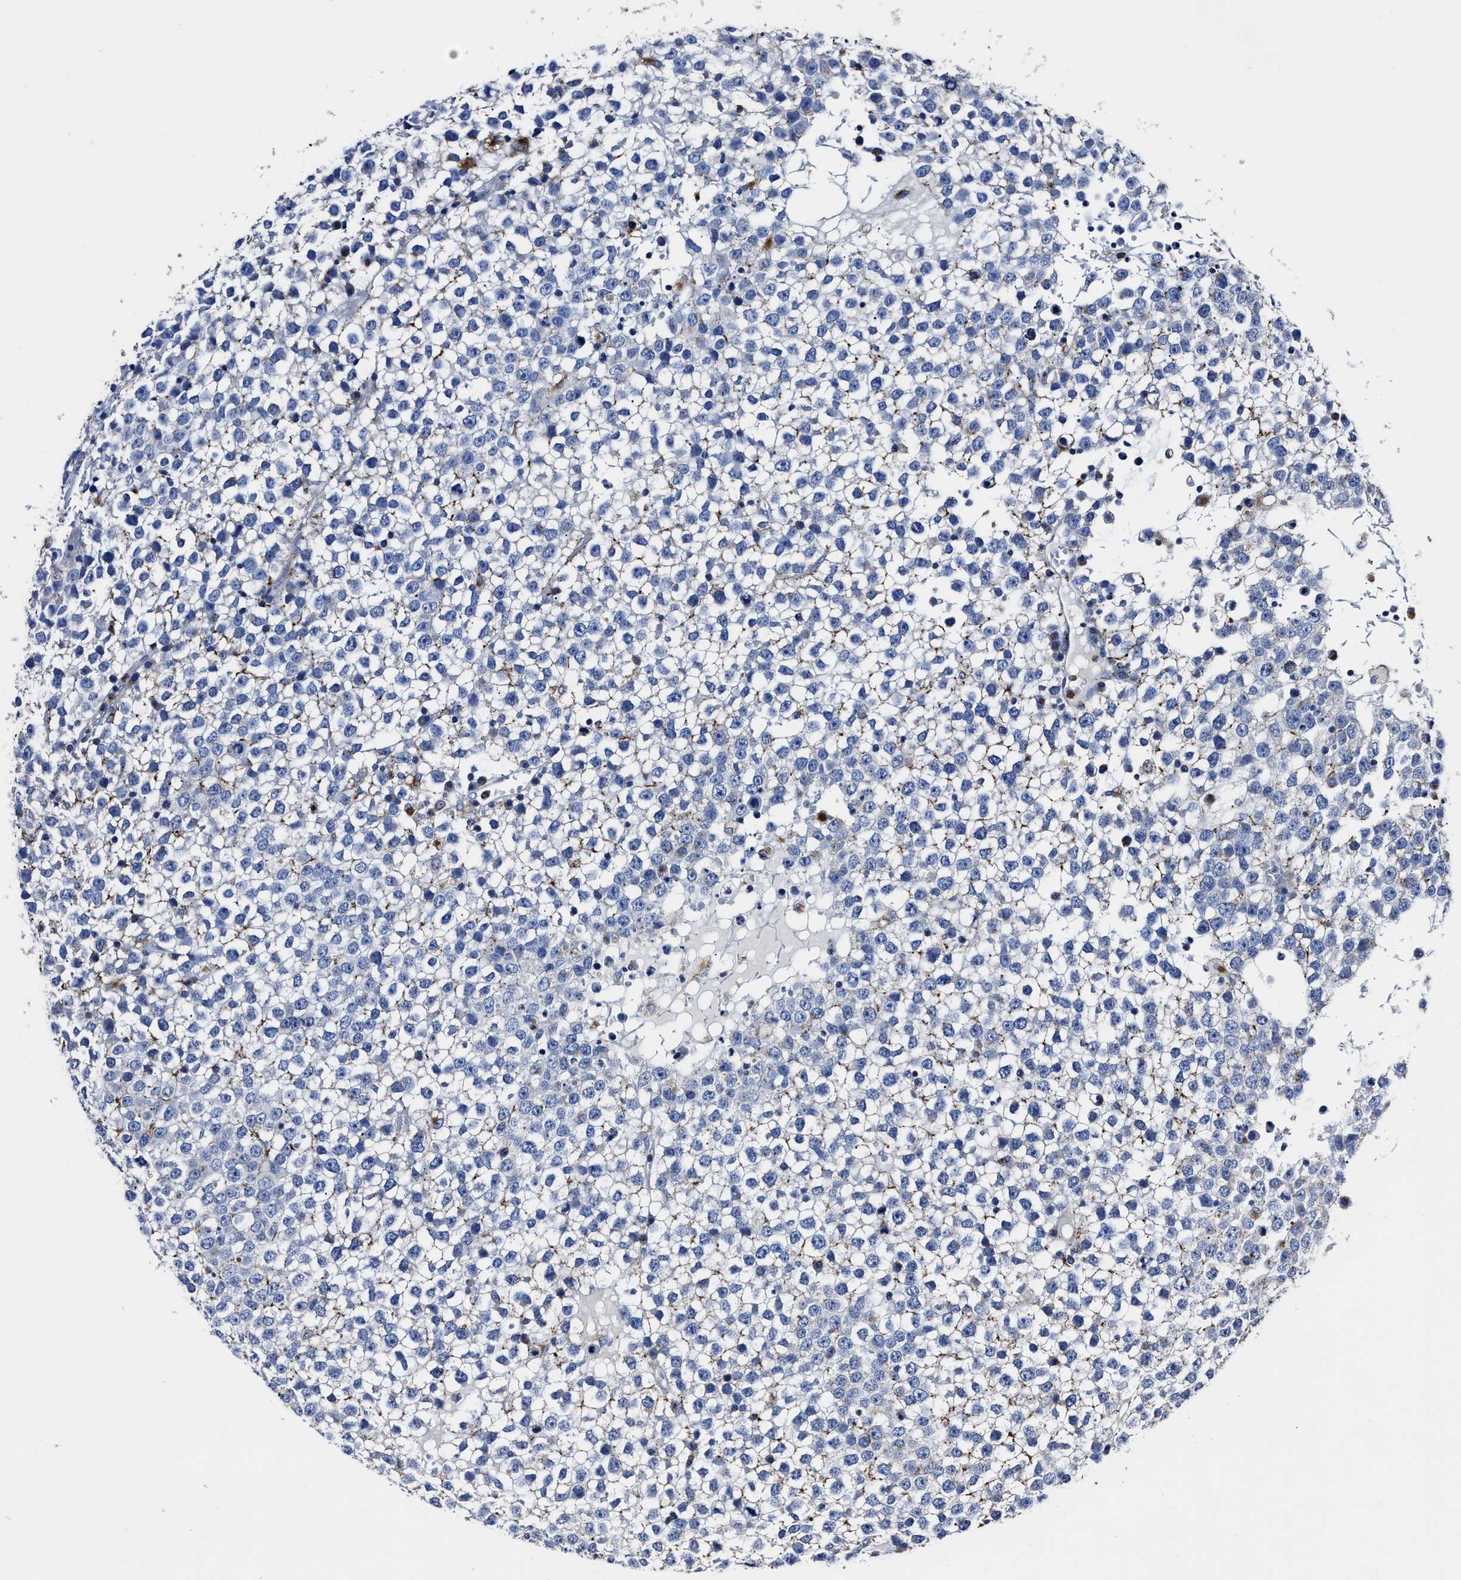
{"staining": {"intensity": "negative", "quantity": "none", "location": "none"}, "tissue": "testis cancer", "cell_type": "Tumor cells", "image_type": "cancer", "snomed": [{"axis": "morphology", "description": "Seminoma, NOS"}, {"axis": "topography", "description": "Testis"}], "caption": "Immunohistochemical staining of human testis cancer (seminoma) shows no significant staining in tumor cells. Nuclei are stained in blue.", "gene": "LAMTOR4", "patient": {"sex": "male", "age": 65}}